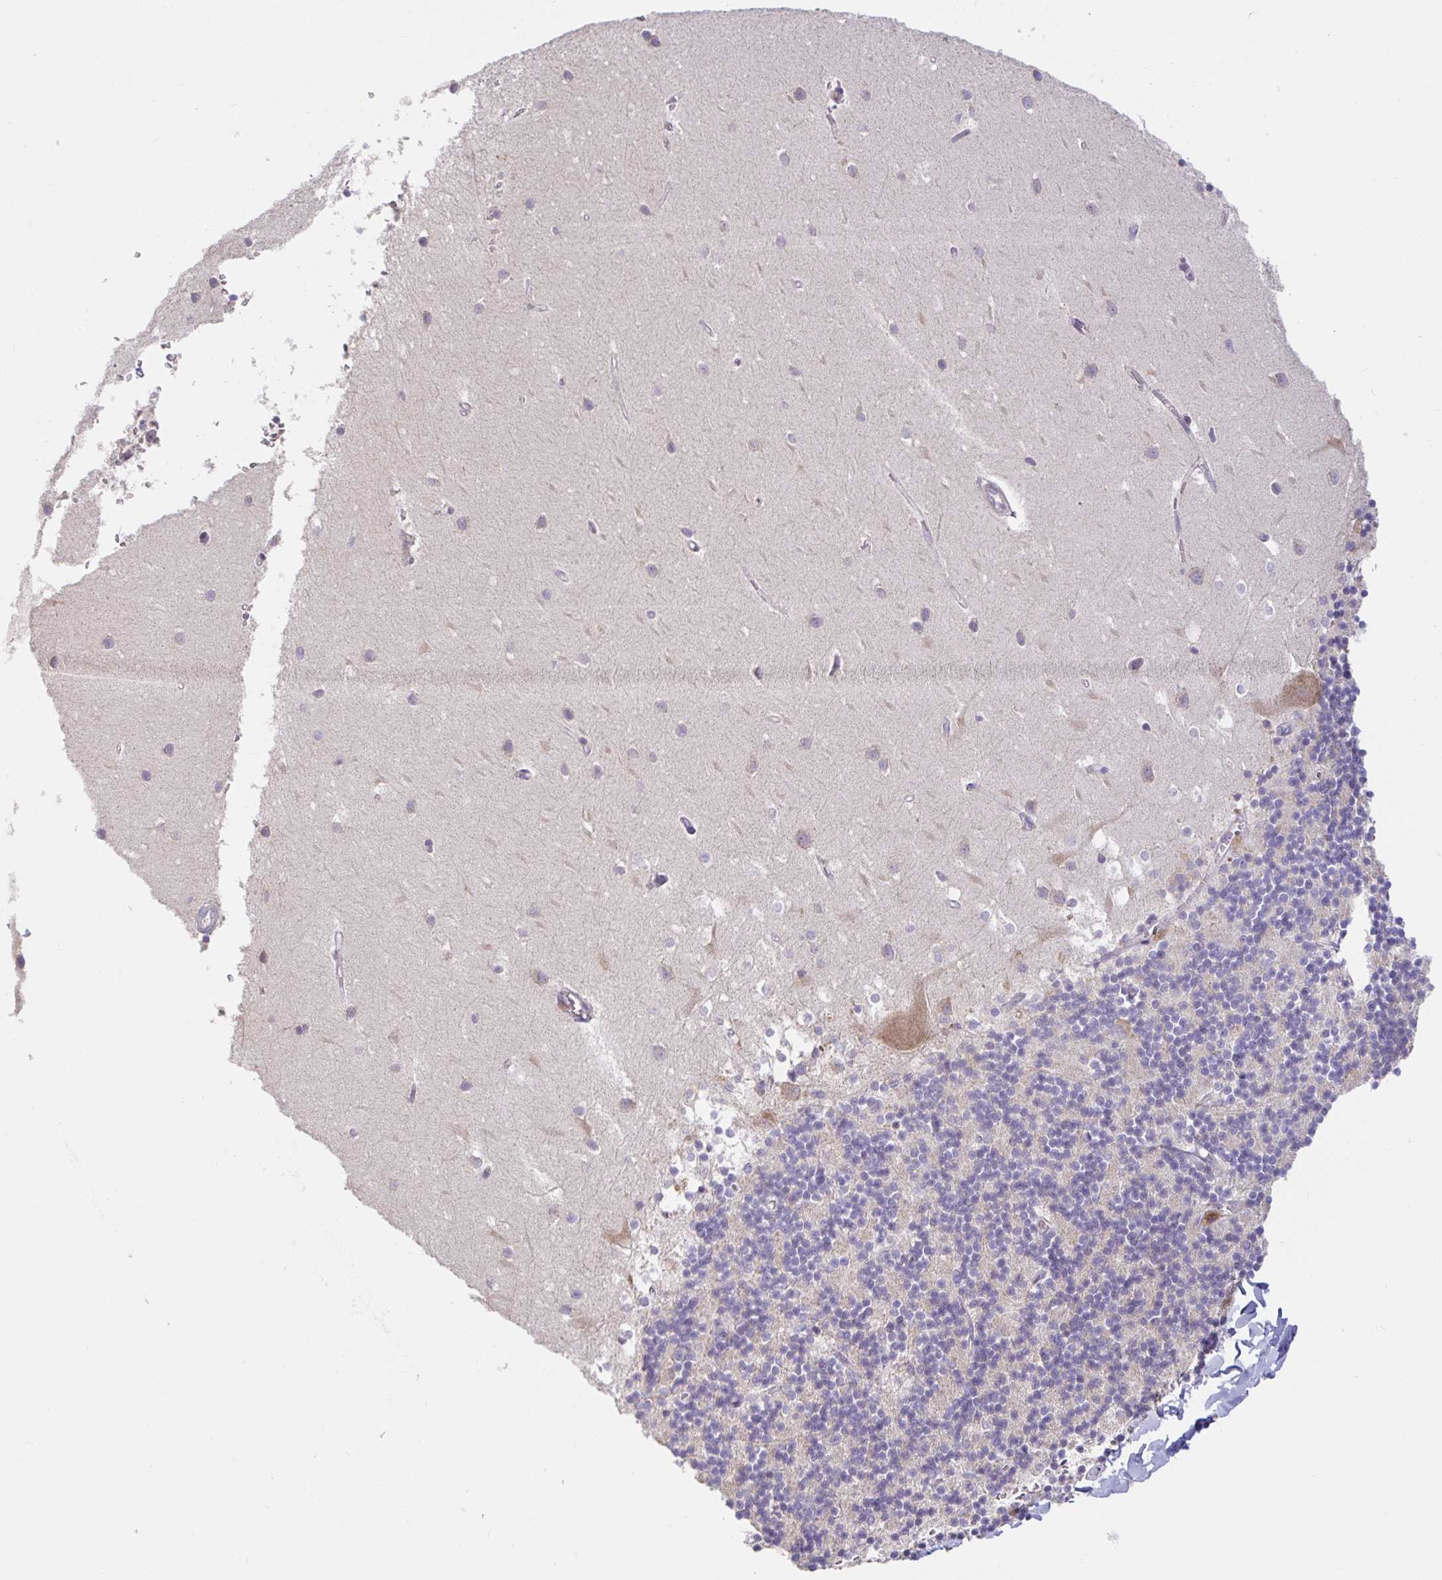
{"staining": {"intensity": "negative", "quantity": "none", "location": "none"}, "tissue": "cerebellum", "cell_type": "Cells in granular layer", "image_type": "normal", "snomed": [{"axis": "morphology", "description": "Normal tissue, NOS"}, {"axis": "topography", "description": "Cerebellum"}], "caption": "The micrograph exhibits no significant expression in cells in granular layer of cerebellum.", "gene": "LARP1", "patient": {"sex": "male", "age": 54}}